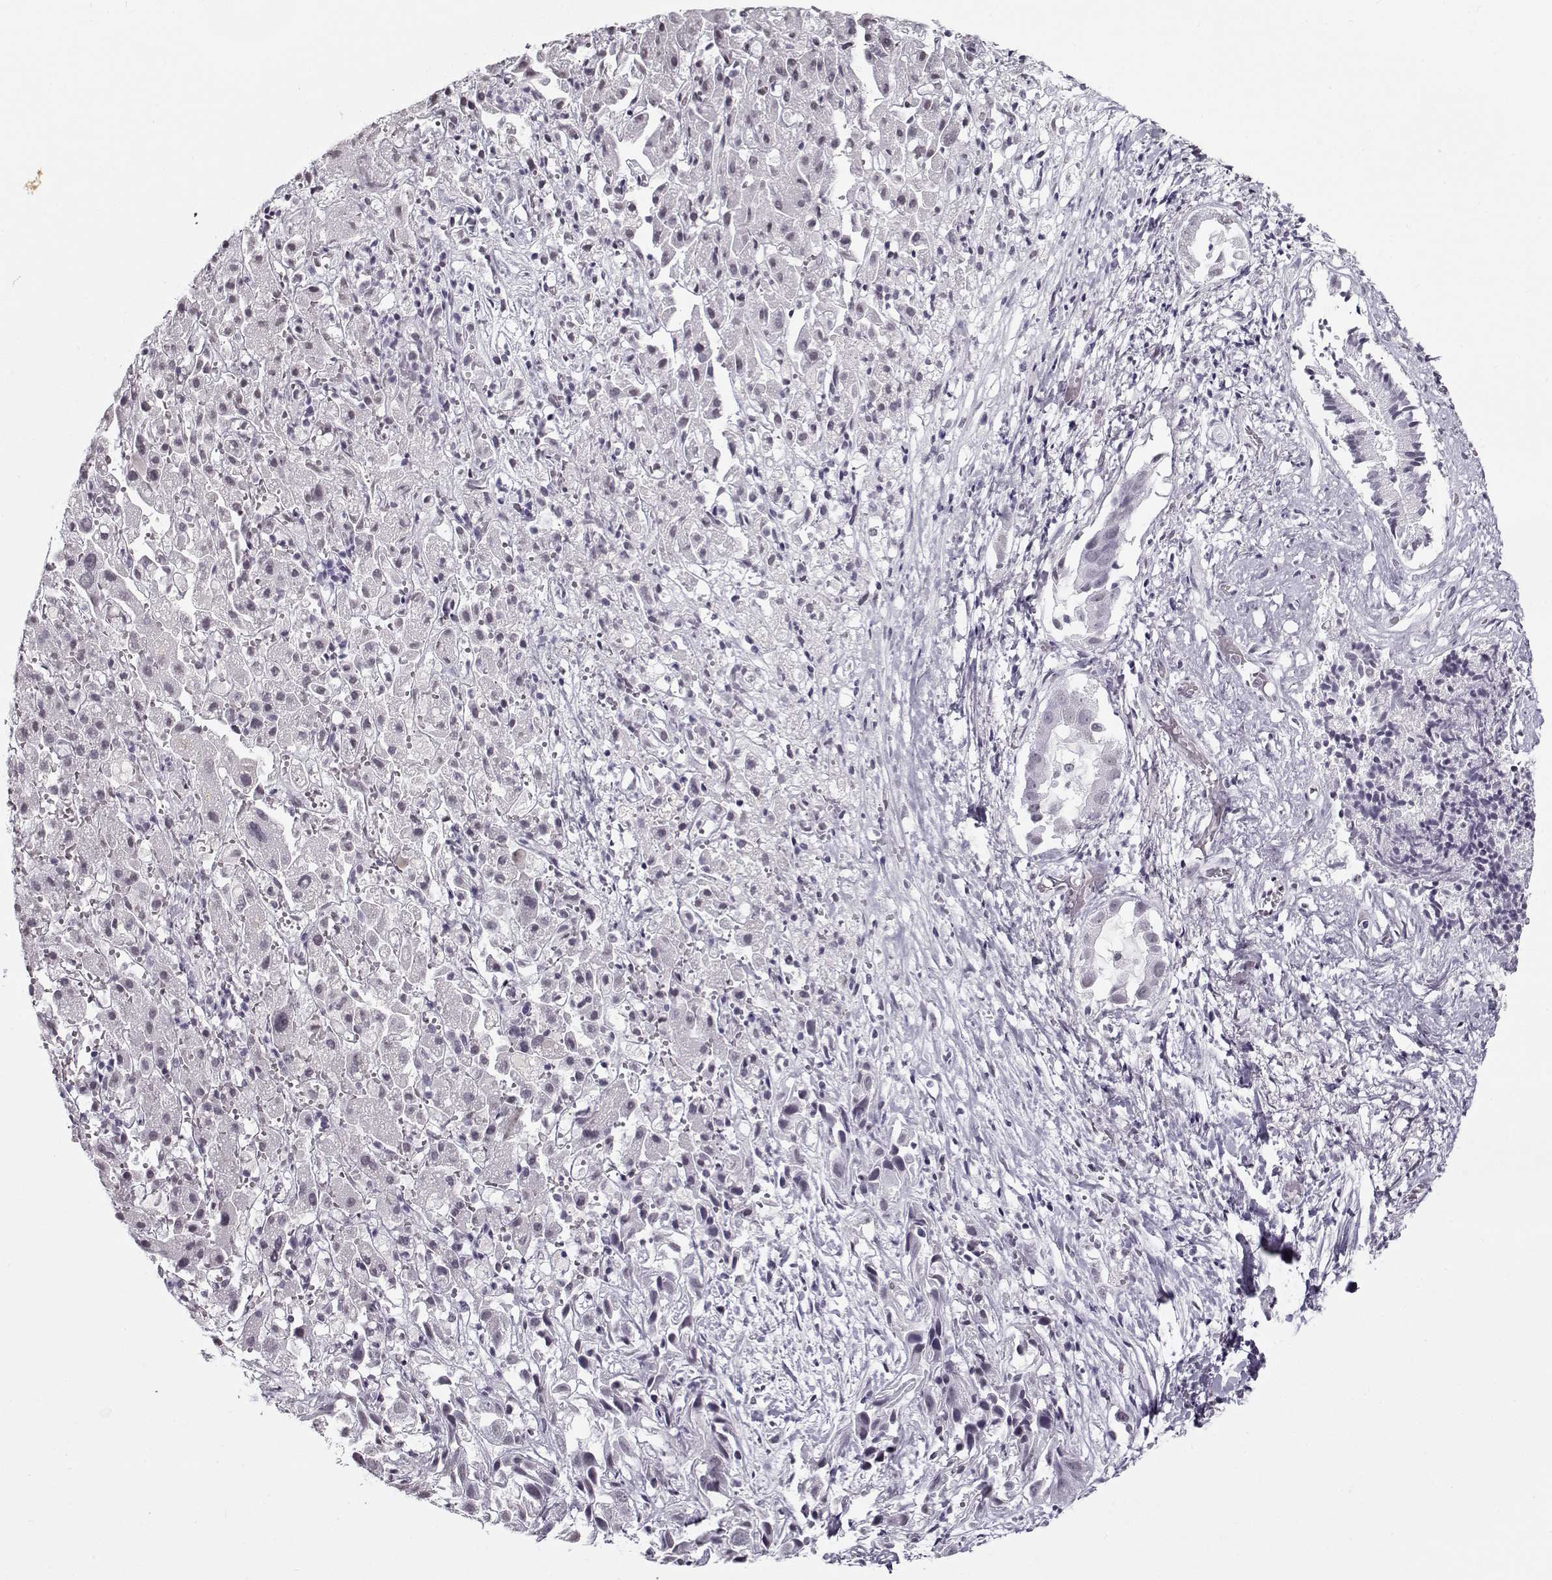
{"staining": {"intensity": "negative", "quantity": "none", "location": "none"}, "tissue": "liver cancer", "cell_type": "Tumor cells", "image_type": "cancer", "snomed": [{"axis": "morphology", "description": "Cholangiocarcinoma"}, {"axis": "topography", "description": "Liver"}], "caption": "High magnification brightfield microscopy of liver cancer (cholangiocarcinoma) stained with DAB (brown) and counterstained with hematoxylin (blue): tumor cells show no significant expression. The staining was performed using DAB to visualize the protein expression in brown, while the nuclei were stained in blue with hematoxylin (Magnification: 20x).", "gene": "PRMT8", "patient": {"sex": "female", "age": 52}}